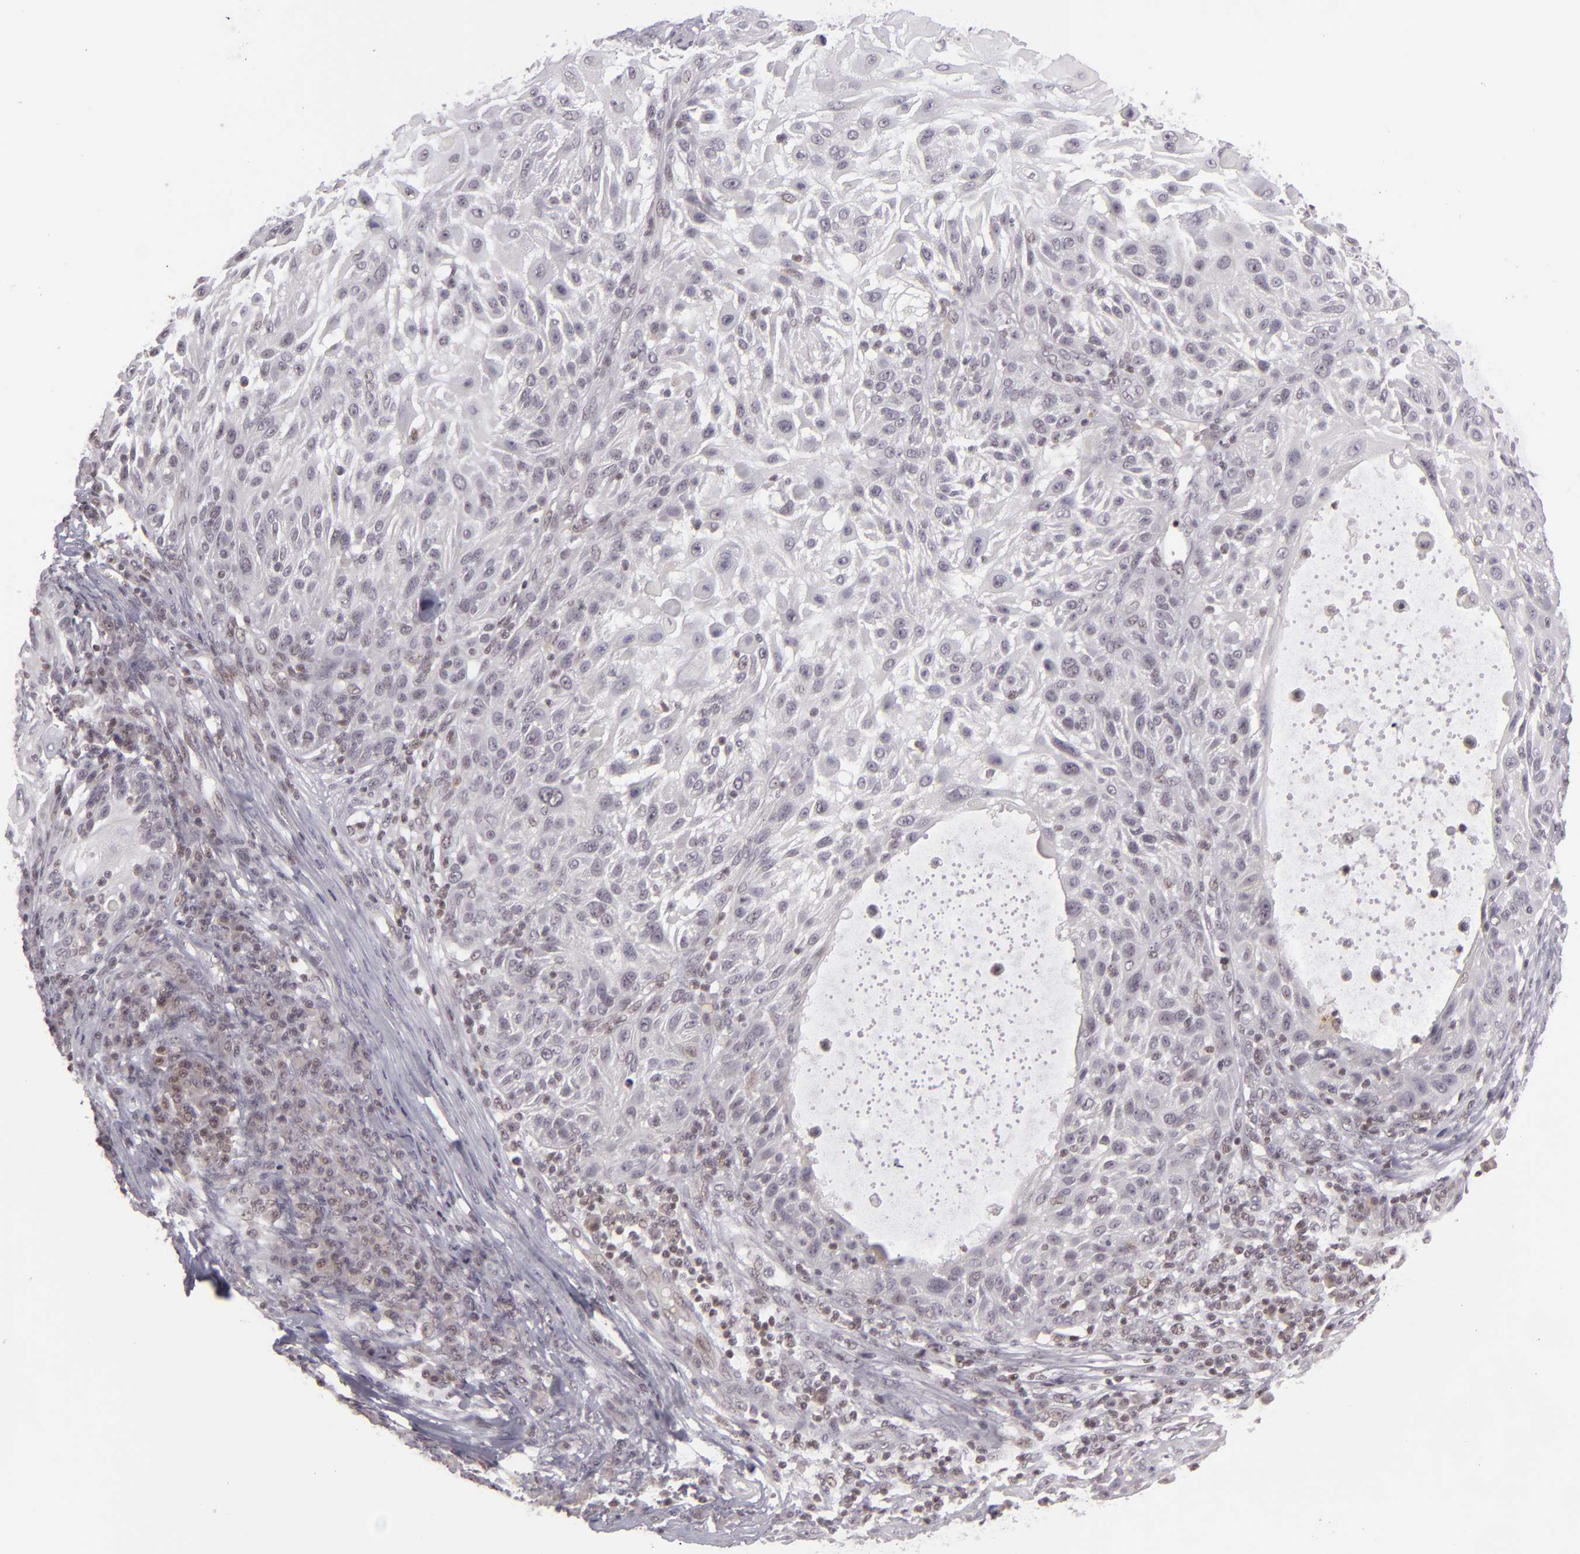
{"staining": {"intensity": "weak", "quantity": "<25%", "location": "nuclear"}, "tissue": "skin cancer", "cell_type": "Tumor cells", "image_type": "cancer", "snomed": [{"axis": "morphology", "description": "Squamous cell carcinoma, NOS"}, {"axis": "topography", "description": "Skin"}], "caption": "An IHC micrograph of skin cancer is shown. There is no staining in tumor cells of skin cancer.", "gene": "ZFX", "patient": {"sex": "female", "age": 89}}